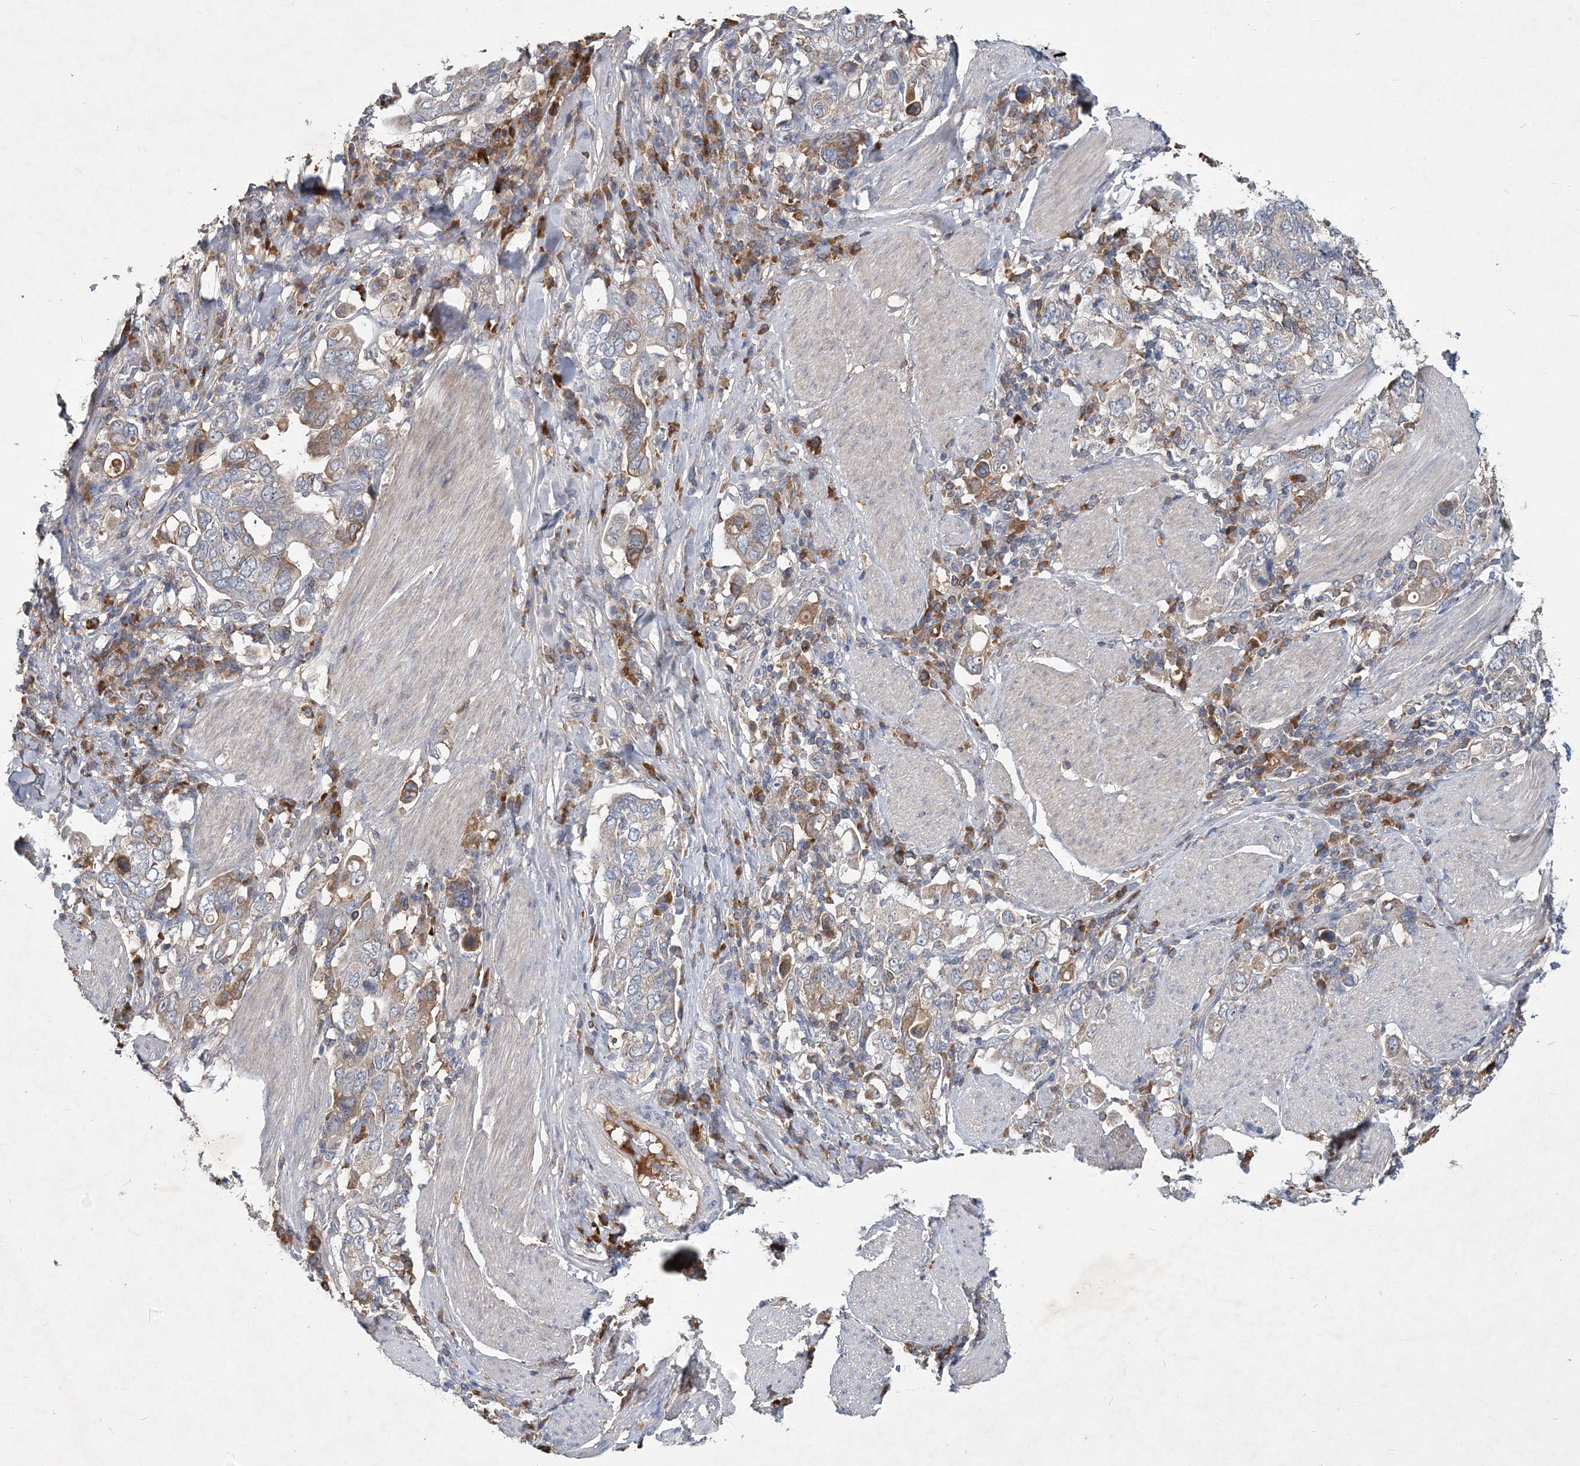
{"staining": {"intensity": "weak", "quantity": "<25%", "location": "cytoplasmic/membranous"}, "tissue": "stomach cancer", "cell_type": "Tumor cells", "image_type": "cancer", "snomed": [{"axis": "morphology", "description": "Adenocarcinoma, NOS"}, {"axis": "topography", "description": "Stomach, upper"}], "caption": "Image shows no protein expression in tumor cells of stomach cancer tissue.", "gene": "RNF25", "patient": {"sex": "male", "age": 62}}